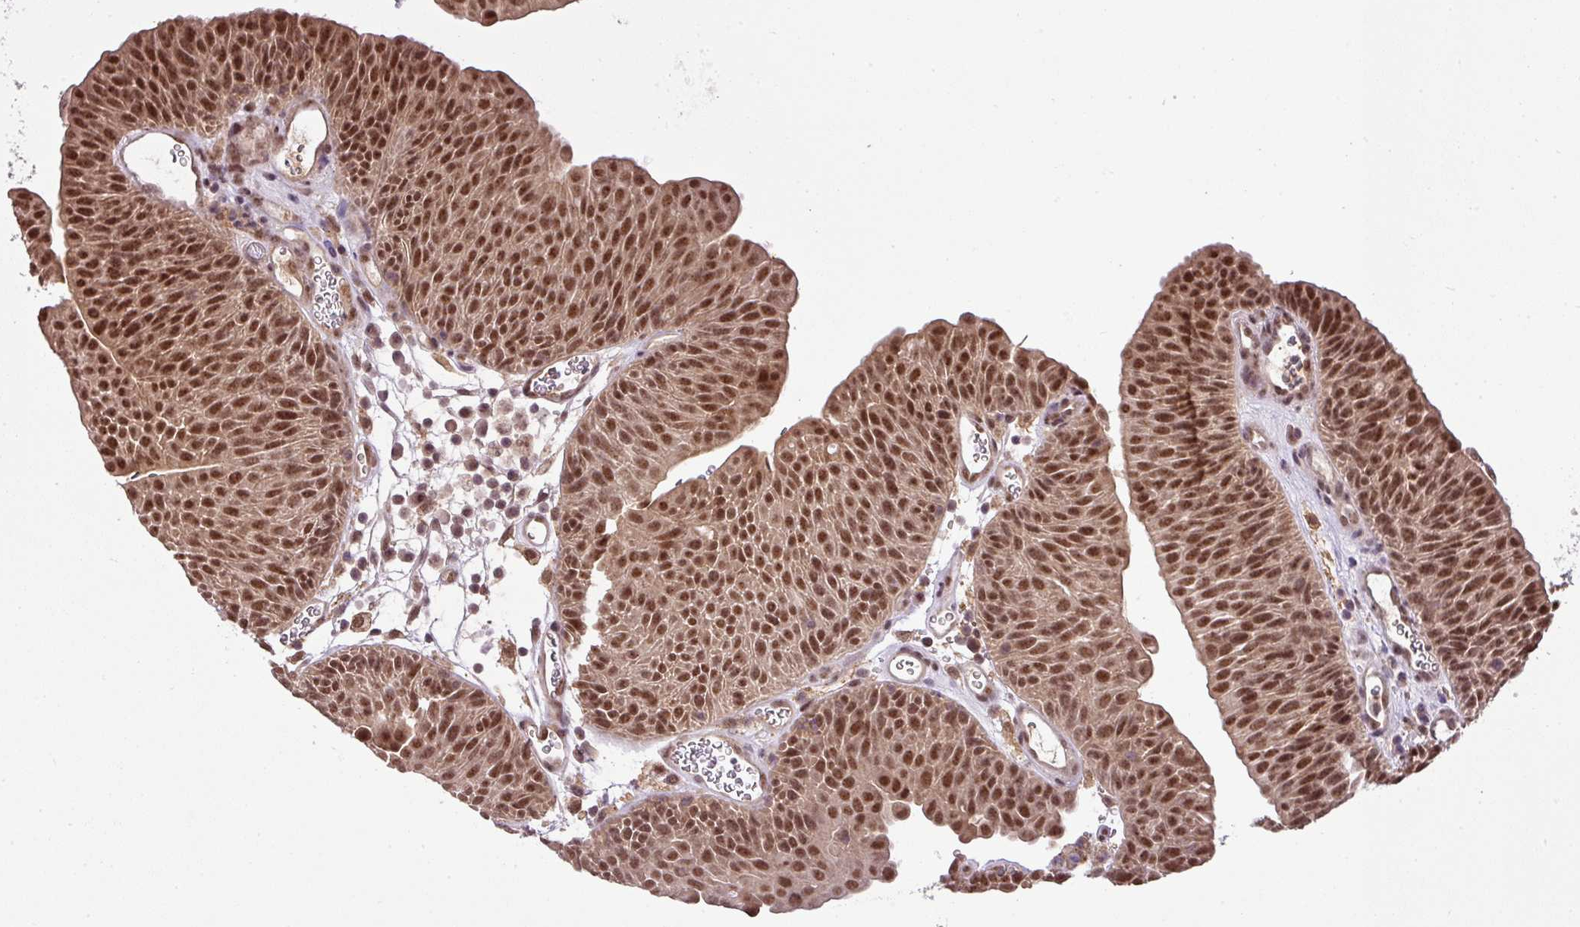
{"staining": {"intensity": "moderate", "quantity": ">75%", "location": "cytoplasmic/membranous,nuclear"}, "tissue": "urothelial cancer", "cell_type": "Tumor cells", "image_type": "cancer", "snomed": [{"axis": "morphology", "description": "Urothelial carcinoma, NOS"}, {"axis": "topography", "description": "Urinary bladder"}], "caption": "IHC image of urothelial cancer stained for a protein (brown), which shows medium levels of moderate cytoplasmic/membranous and nuclear staining in approximately >75% of tumor cells.", "gene": "MFHAS1", "patient": {"sex": "male", "age": 67}}